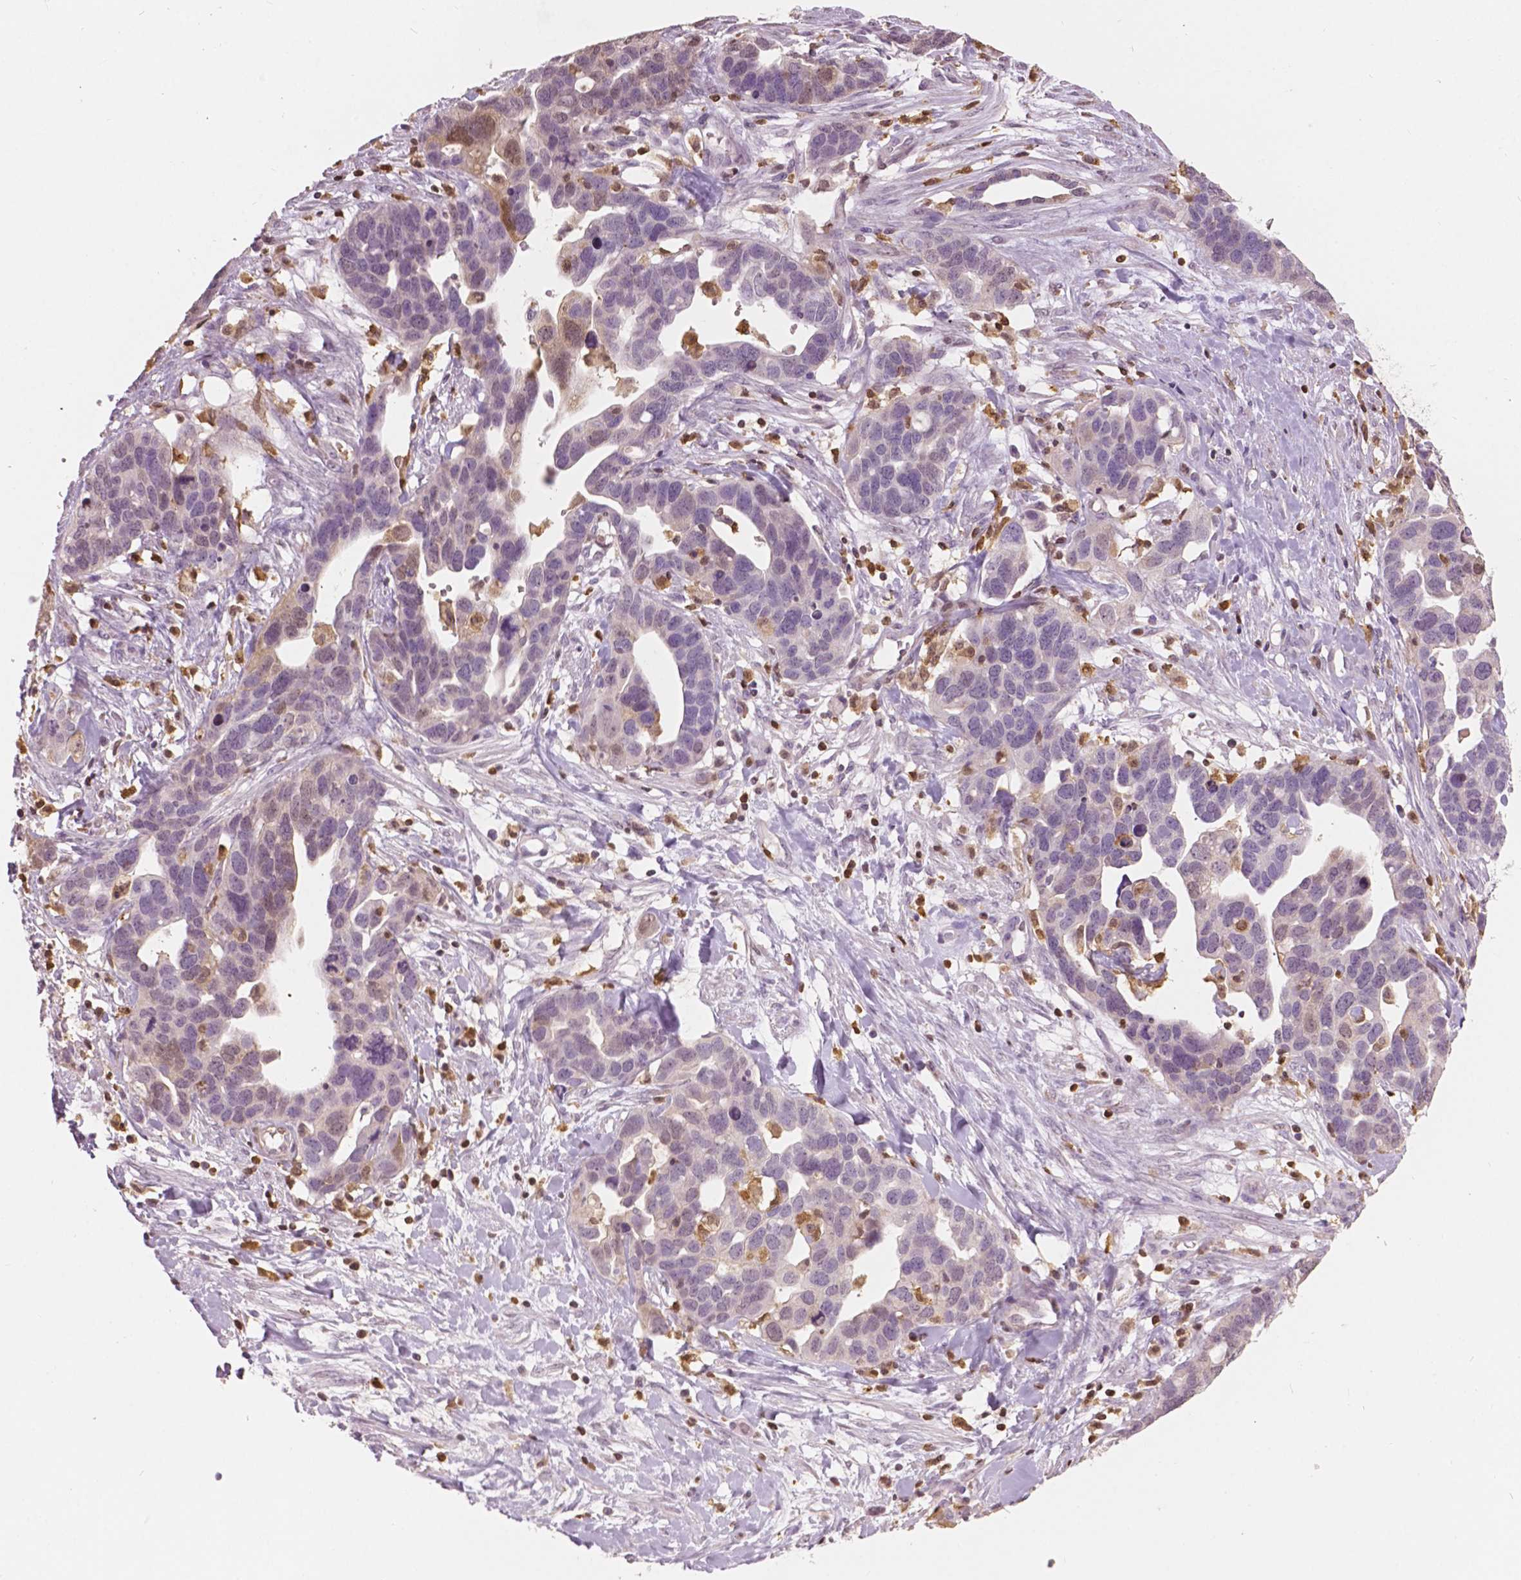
{"staining": {"intensity": "weak", "quantity": "<25%", "location": "nuclear"}, "tissue": "ovarian cancer", "cell_type": "Tumor cells", "image_type": "cancer", "snomed": [{"axis": "morphology", "description": "Cystadenocarcinoma, serous, NOS"}, {"axis": "topography", "description": "Ovary"}], "caption": "This is a histopathology image of immunohistochemistry staining of ovarian serous cystadenocarcinoma, which shows no expression in tumor cells.", "gene": "S100A4", "patient": {"sex": "female", "age": 54}}